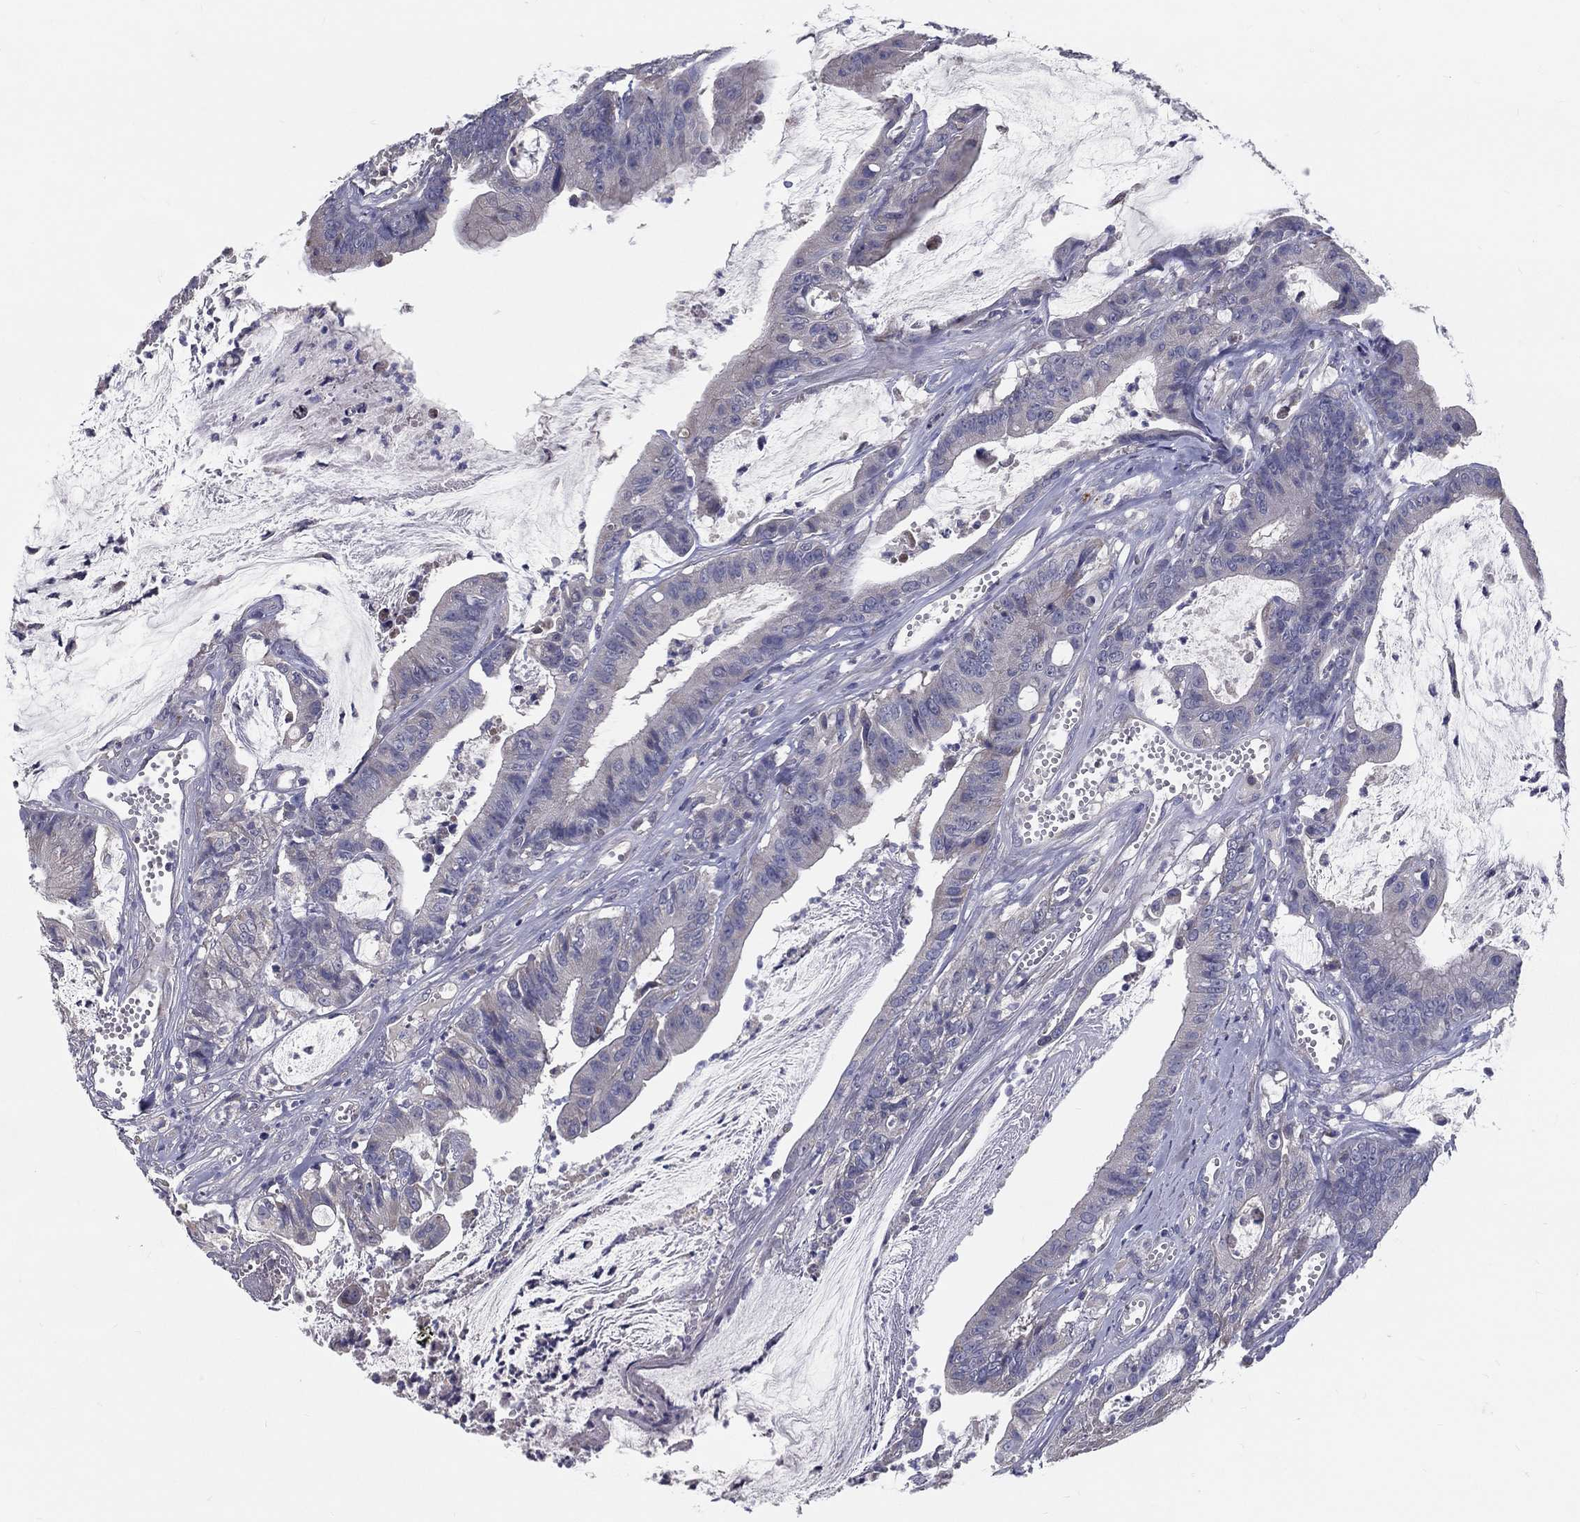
{"staining": {"intensity": "negative", "quantity": "none", "location": "none"}, "tissue": "colorectal cancer", "cell_type": "Tumor cells", "image_type": "cancer", "snomed": [{"axis": "morphology", "description": "Adenocarcinoma, NOS"}, {"axis": "topography", "description": "Colon"}], "caption": "High power microscopy photomicrograph of an immunohistochemistry histopathology image of adenocarcinoma (colorectal), revealing no significant staining in tumor cells.", "gene": "PCSK1", "patient": {"sex": "female", "age": 69}}